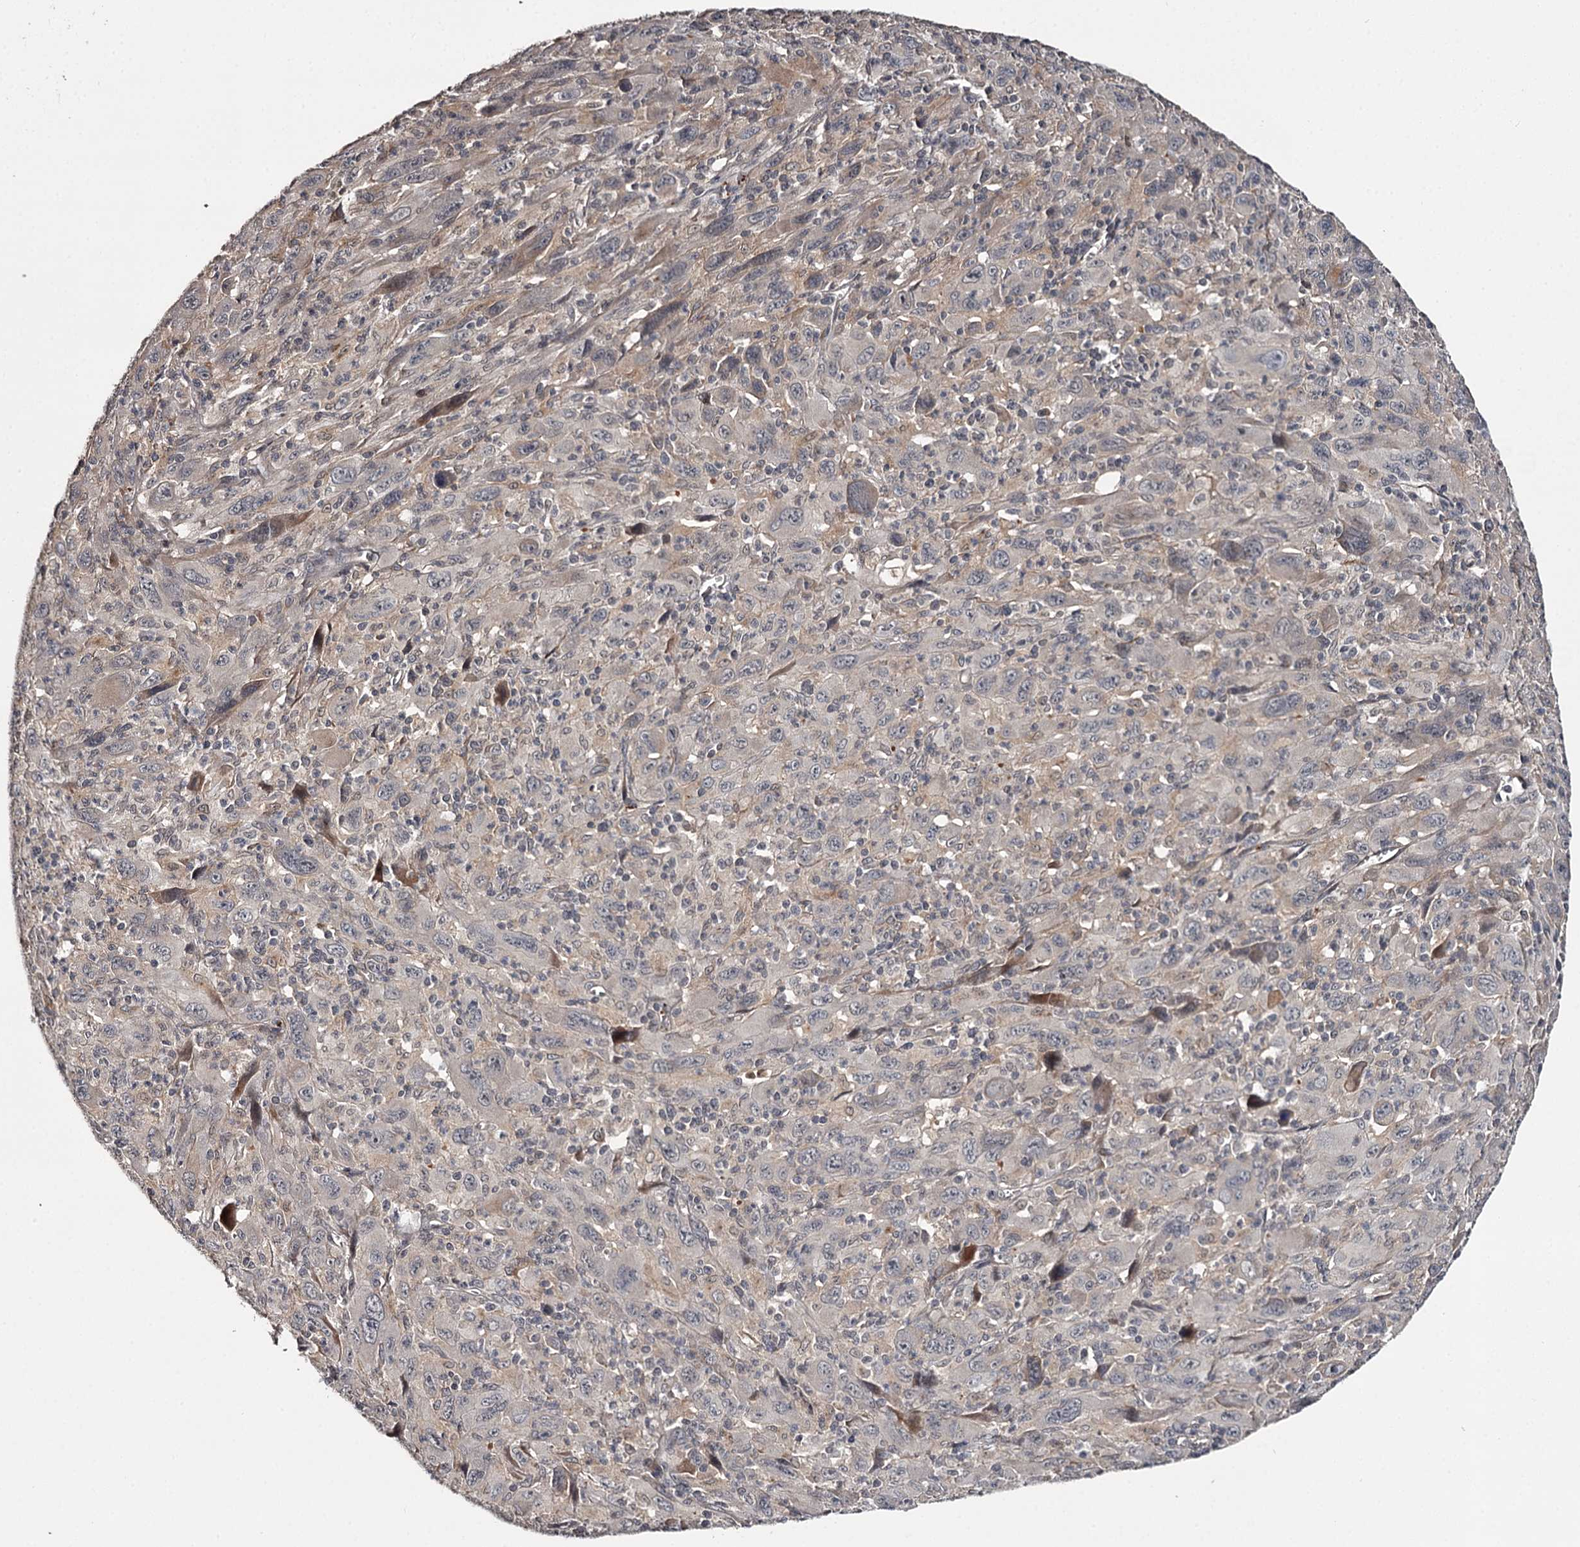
{"staining": {"intensity": "weak", "quantity": "<25%", "location": "cytoplasmic/membranous"}, "tissue": "melanoma", "cell_type": "Tumor cells", "image_type": "cancer", "snomed": [{"axis": "morphology", "description": "Malignant melanoma, Metastatic site"}, {"axis": "topography", "description": "Skin"}], "caption": "Tumor cells are negative for protein expression in human malignant melanoma (metastatic site).", "gene": "CWF19L2", "patient": {"sex": "female", "age": 56}}